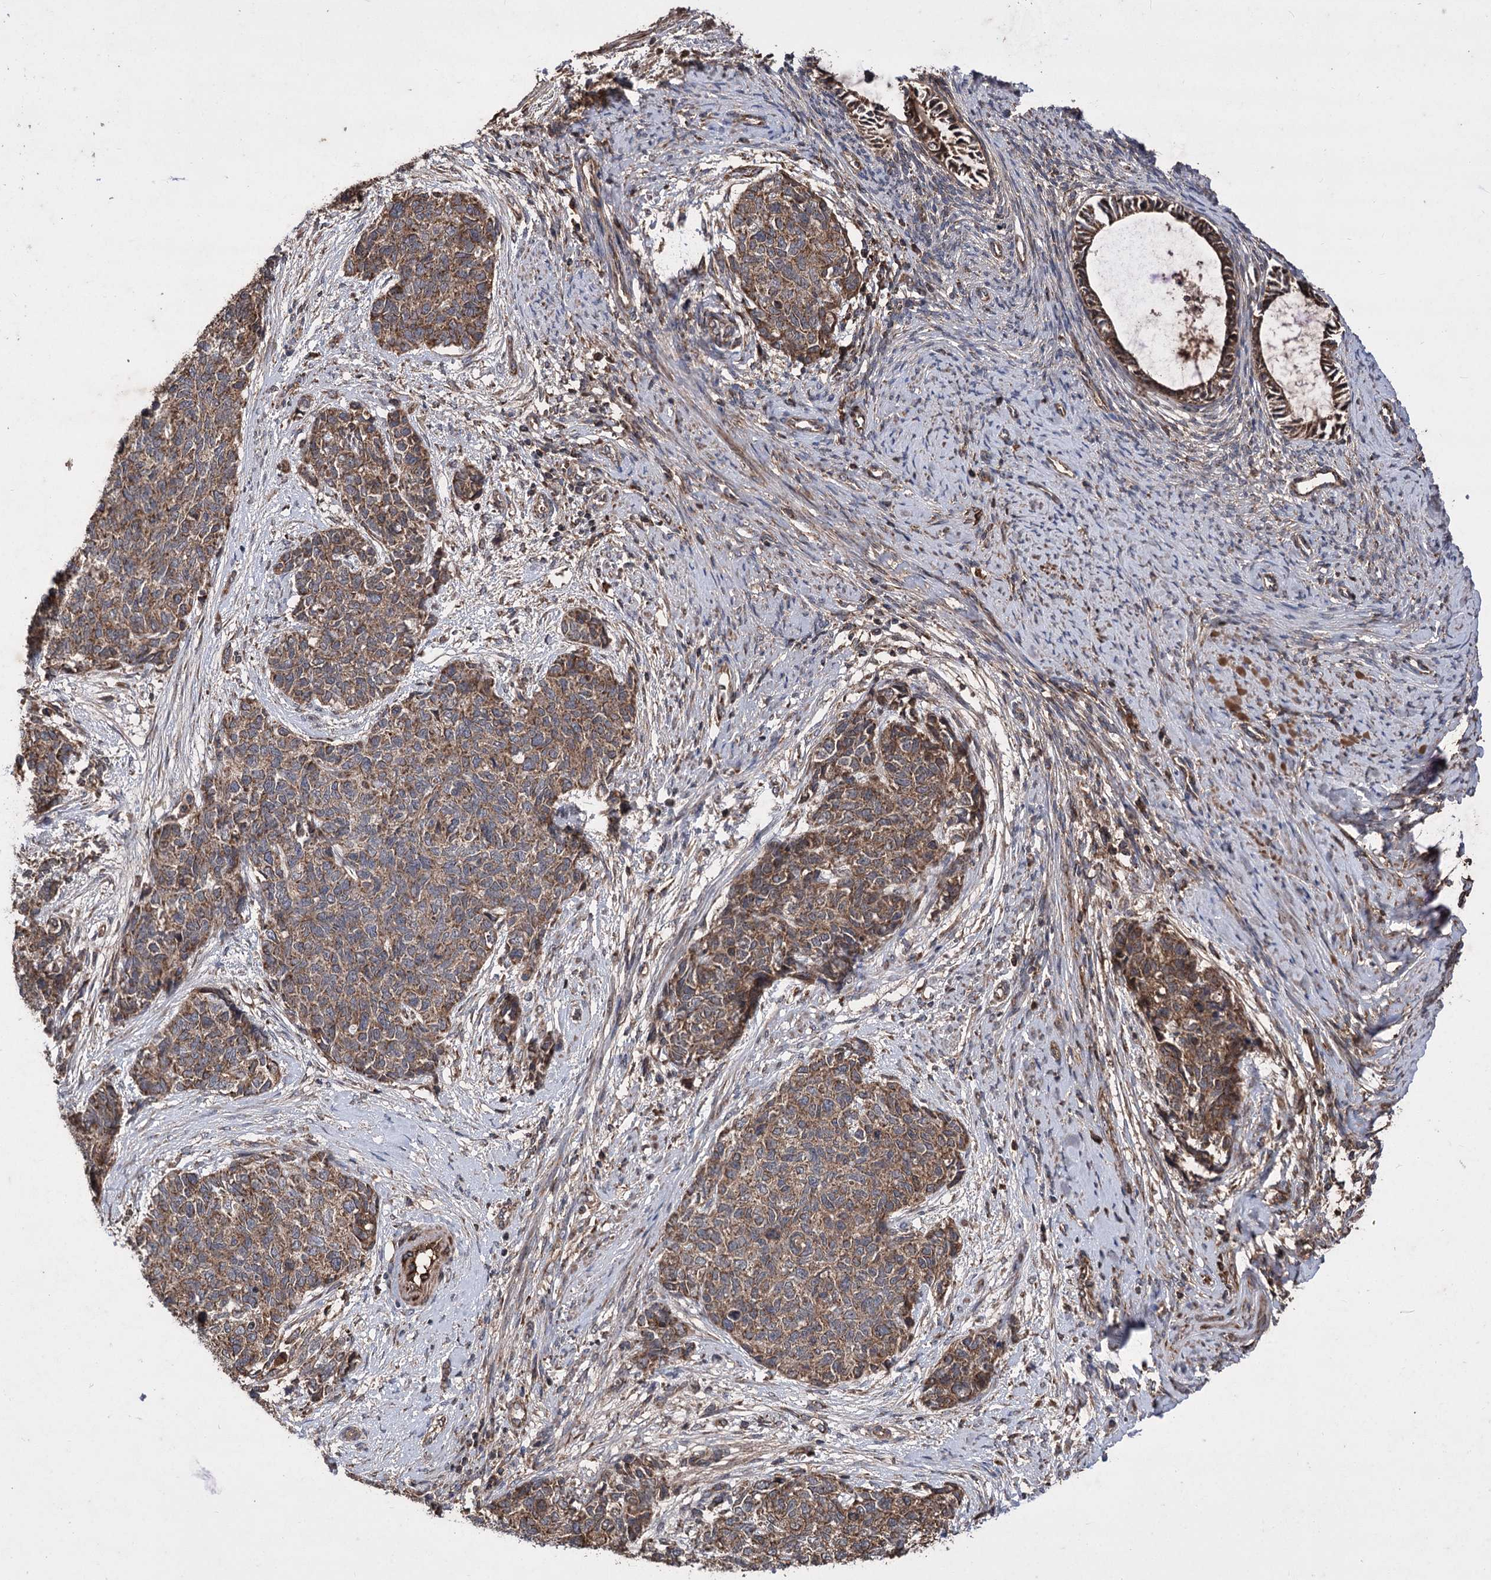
{"staining": {"intensity": "strong", "quantity": ">75%", "location": "cytoplasmic/membranous"}, "tissue": "cervical cancer", "cell_type": "Tumor cells", "image_type": "cancer", "snomed": [{"axis": "morphology", "description": "Squamous cell carcinoma, NOS"}, {"axis": "topography", "description": "Cervix"}], "caption": "Cervical cancer tissue shows strong cytoplasmic/membranous staining in about >75% of tumor cells (Stains: DAB (3,3'-diaminobenzidine) in brown, nuclei in blue, Microscopy: brightfield microscopy at high magnification).", "gene": "RASSF3", "patient": {"sex": "female", "age": 63}}